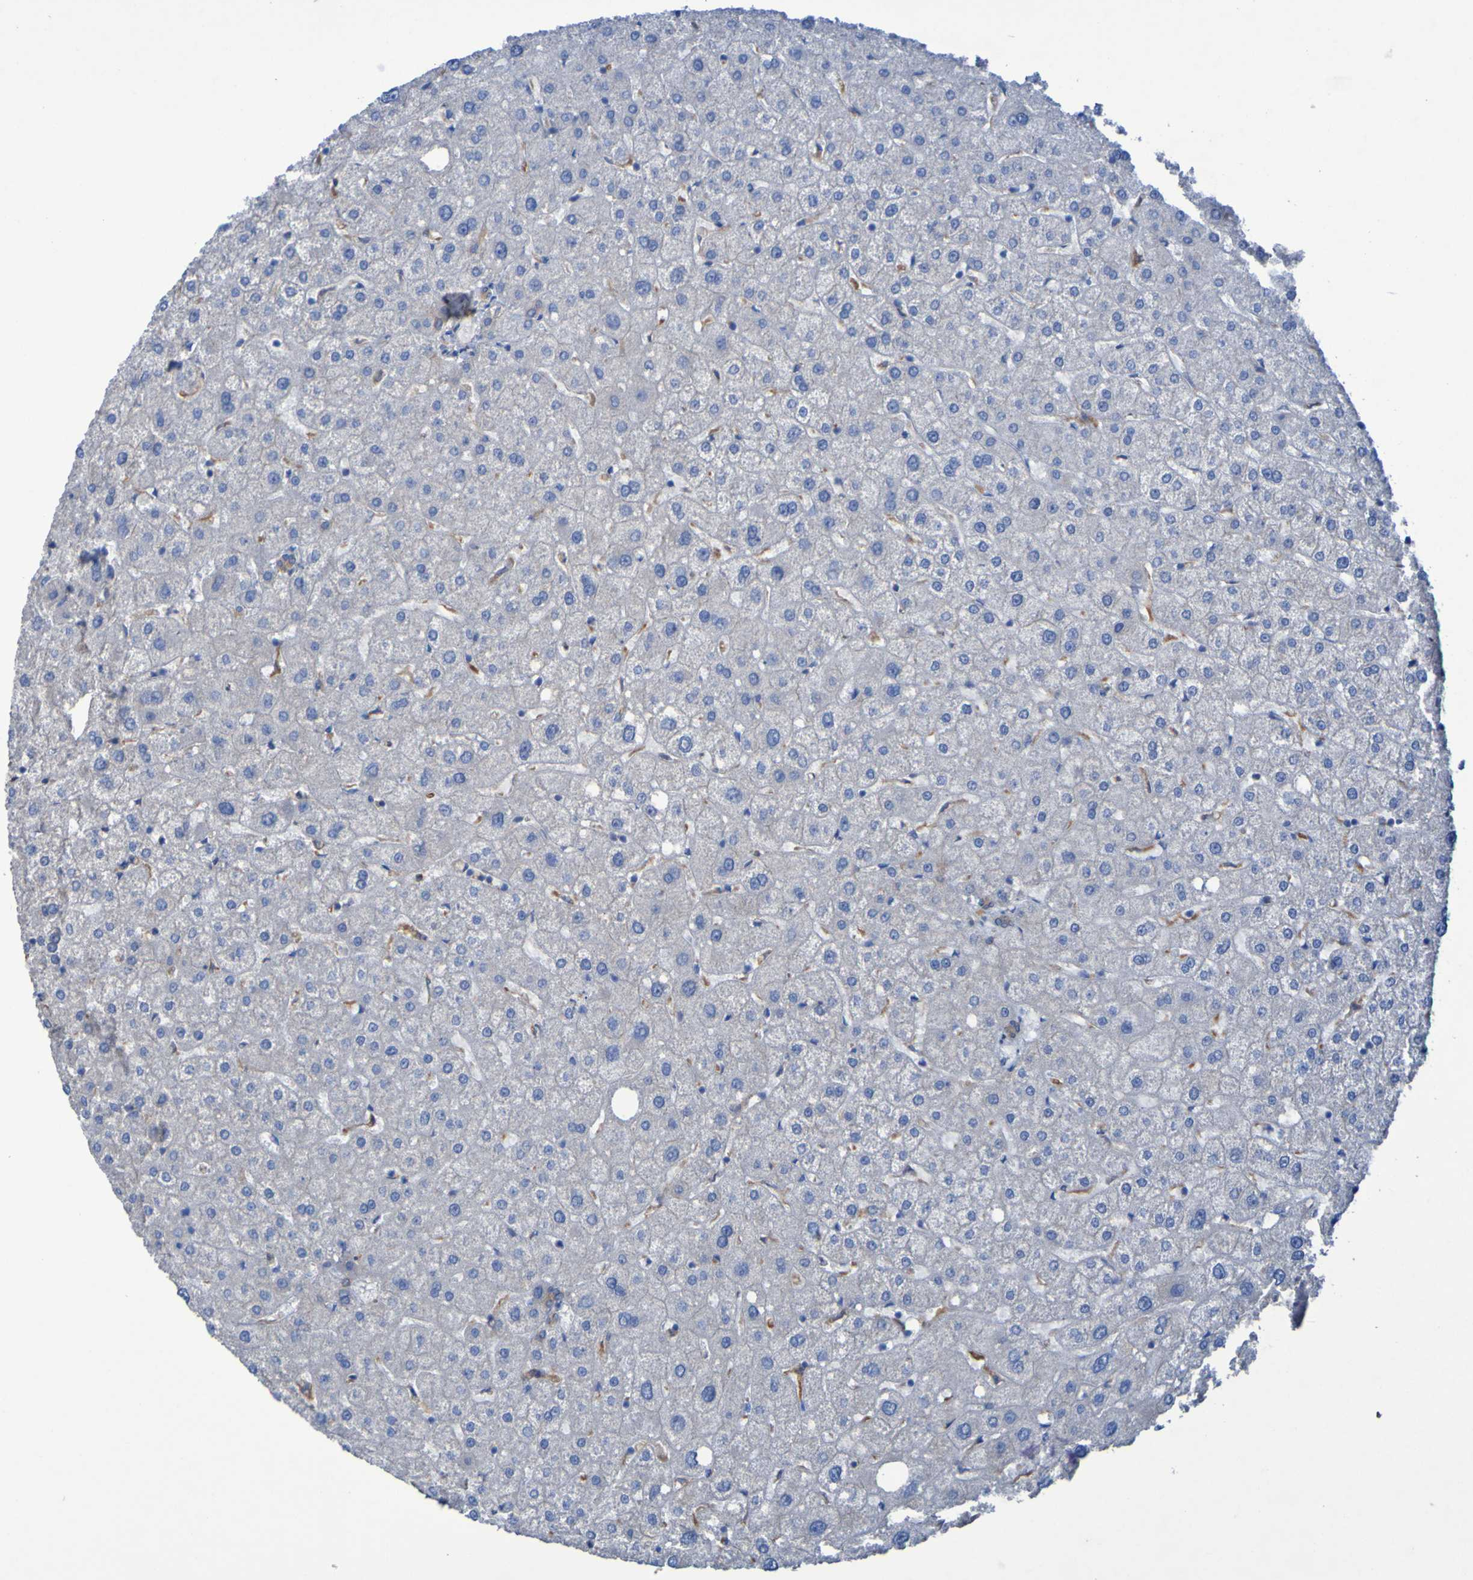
{"staining": {"intensity": "weak", "quantity": "25%-75%", "location": "cytoplasmic/membranous"}, "tissue": "liver", "cell_type": "Cholangiocytes", "image_type": "normal", "snomed": [{"axis": "morphology", "description": "Normal tissue, NOS"}, {"axis": "topography", "description": "Liver"}], "caption": "Brown immunohistochemical staining in benign human liver displays weak cytoplasmic/membranous positivity in approximately 25%-75% of cholangiocytes. The staining is performed using DAB brown chromogen to label protein expression. The nuclei are counter-stained blue using hematoxylin.", "gene": "ARHGEF16", "patient": {"sex": "male", "age": 73}}